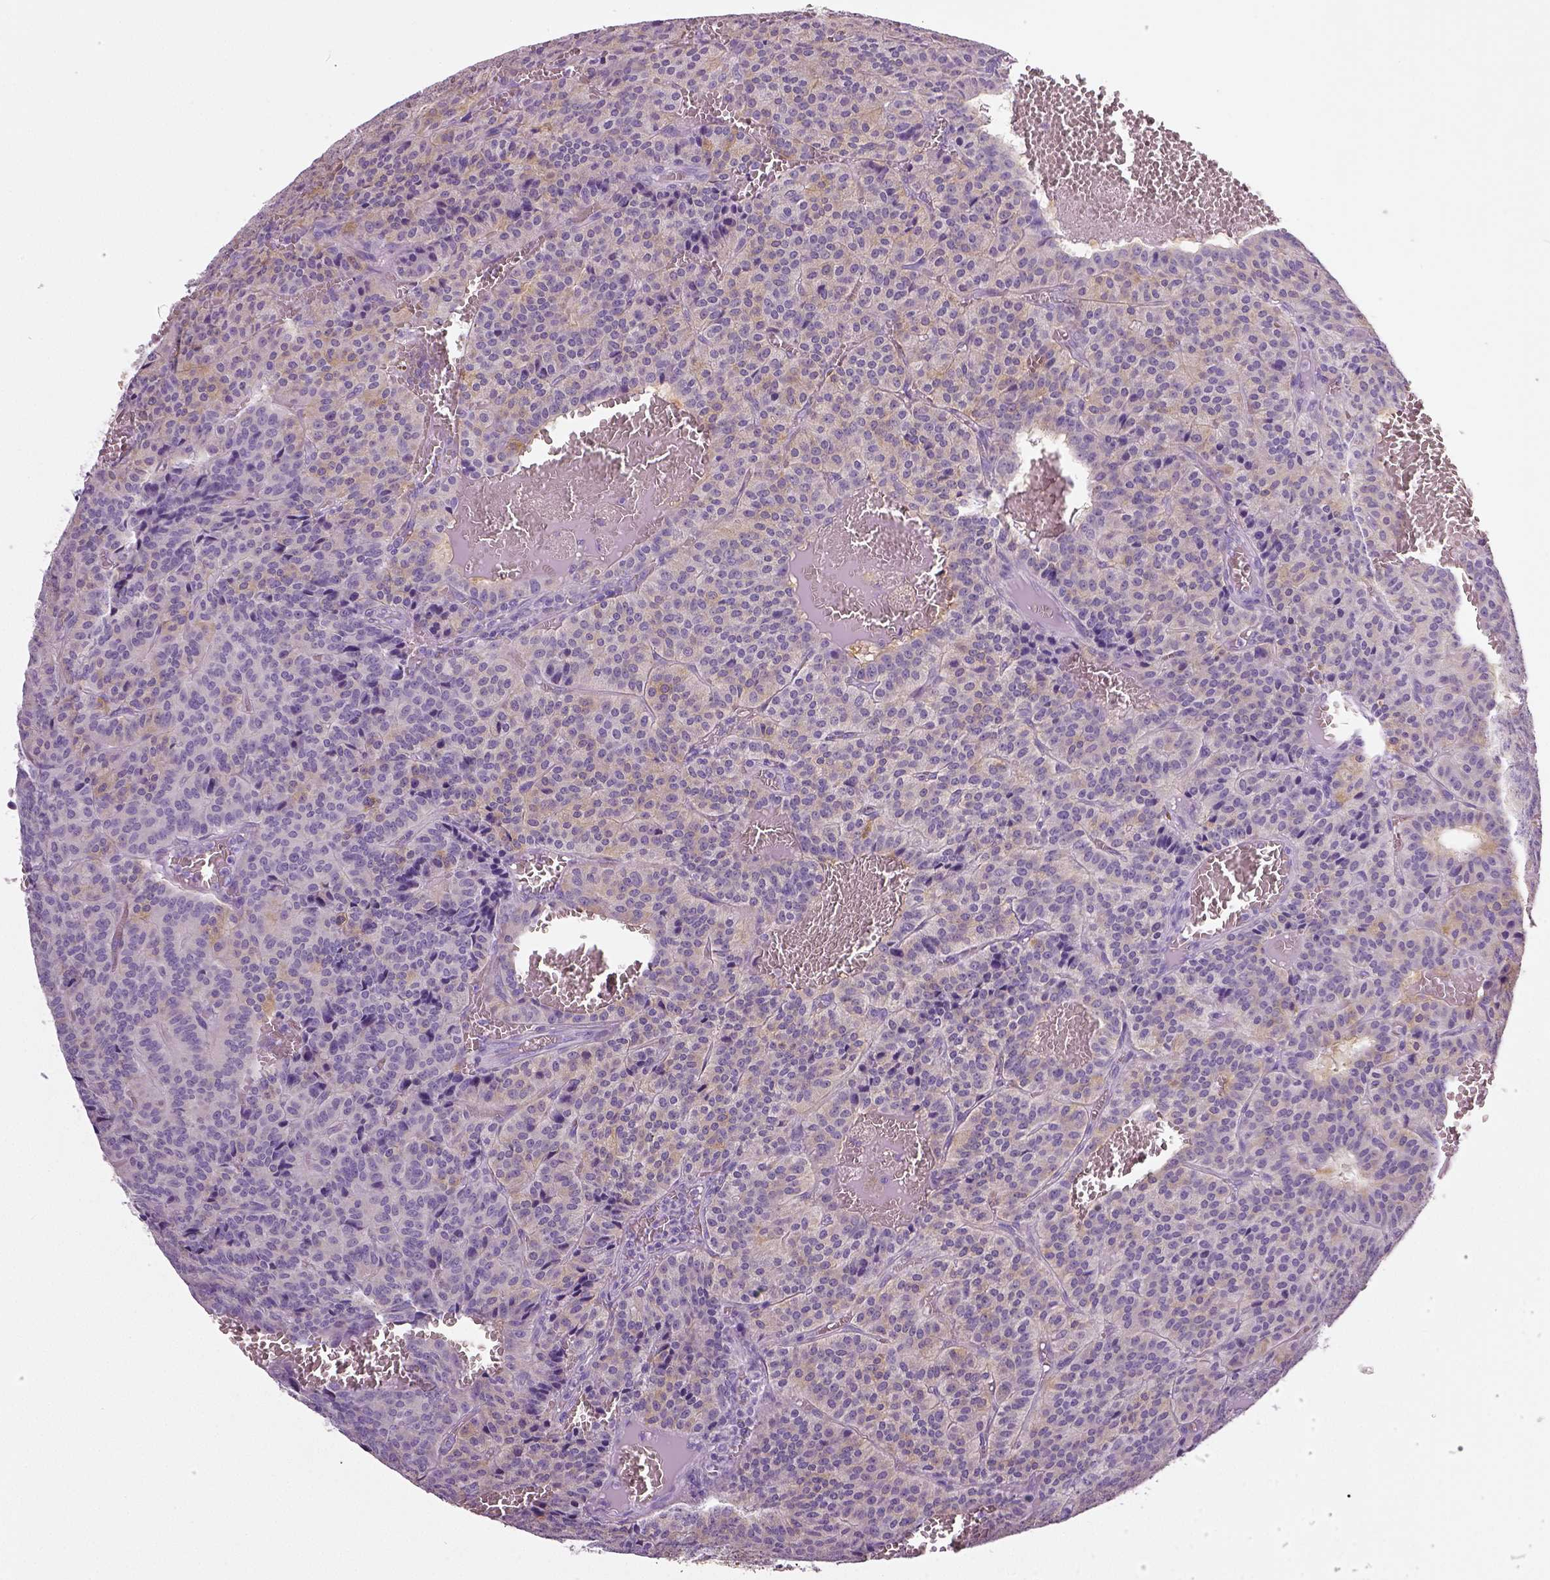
{"staining": {"intensity": "weak", "quantity": "<25%", "location": "cytoplasmic/membranous"}, "tissue": "carcinoid", "cell_type": "Tumor cells", "image_type": "cancer", "snomed": [{"axis": "morphology", "description": "Carcinoid, malignant, NOS"}, {"axis": "topography", "description": "Lung"}], "caption": "Tumor cells show no significant positivity in carcinoid (malignant). (Stains: DAB immunohistochemistry (IHC) with hematoxylin counter stain, Microscopy: brightfield microscopy at high magnification).", "gene": "NECAB2", "patient": {"sex": "male", "age": 70}}